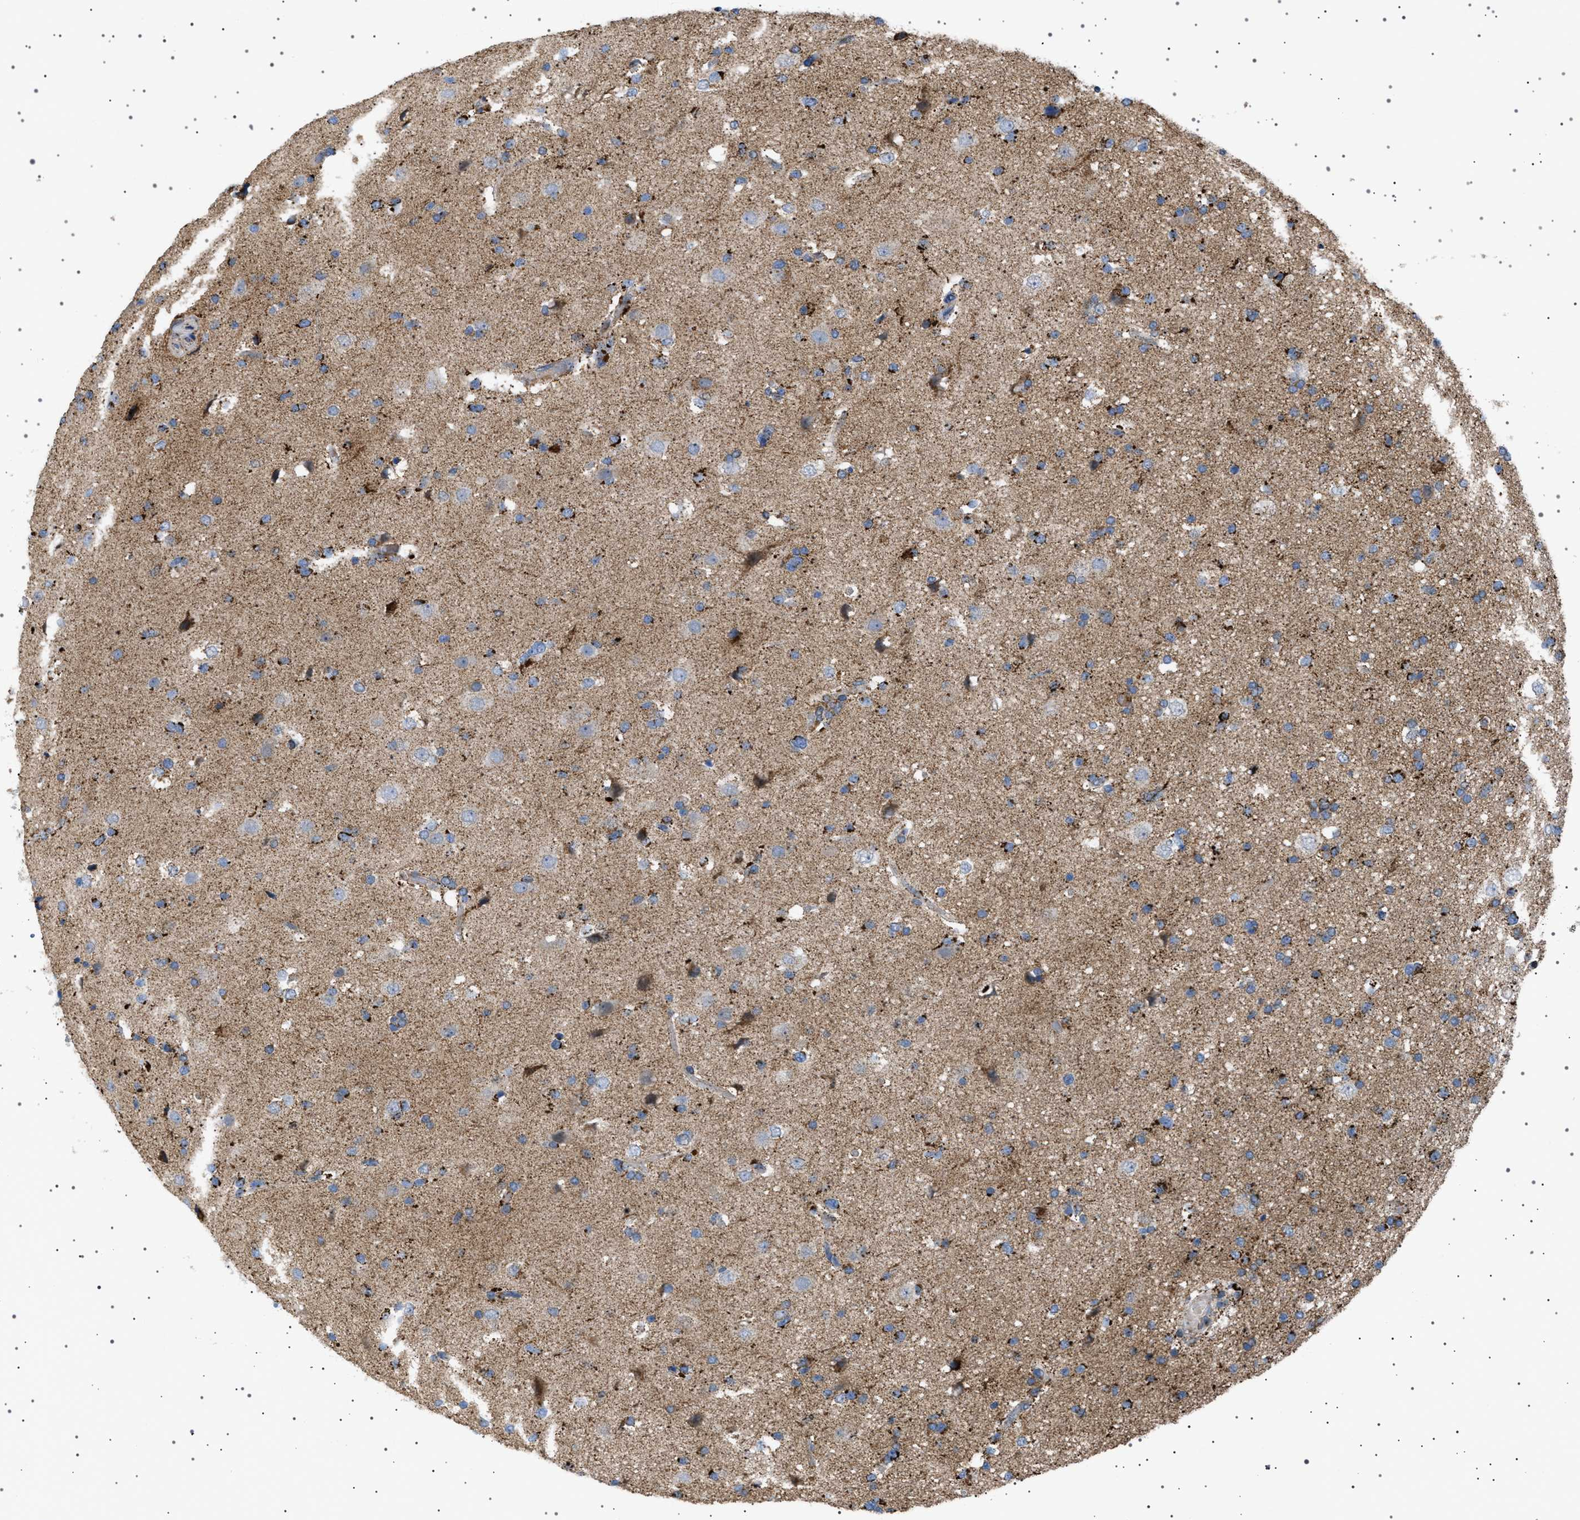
{"staining": {"intensity": "strong", "quantity": "<25%", "location": "cytoplasmic/membranous"}, "tissue": "glioma", "cell_type": "Tumor cells", "image_type": "cancer", "snomed": [{"axis": "morphology", "description": "Glioma, malignant, High grade"}, {"axis": "topography", "description": "Brain"}], "caption": "The immunohistochemical stain shows strong cytoplasmic/membranous staining in tumor cells of glioma tissue. (DAB IHC, brown staining for protein, blue staining for nuclei).", "gene": "UBXN8", "patient": {"sex": "male", "age": 33}}